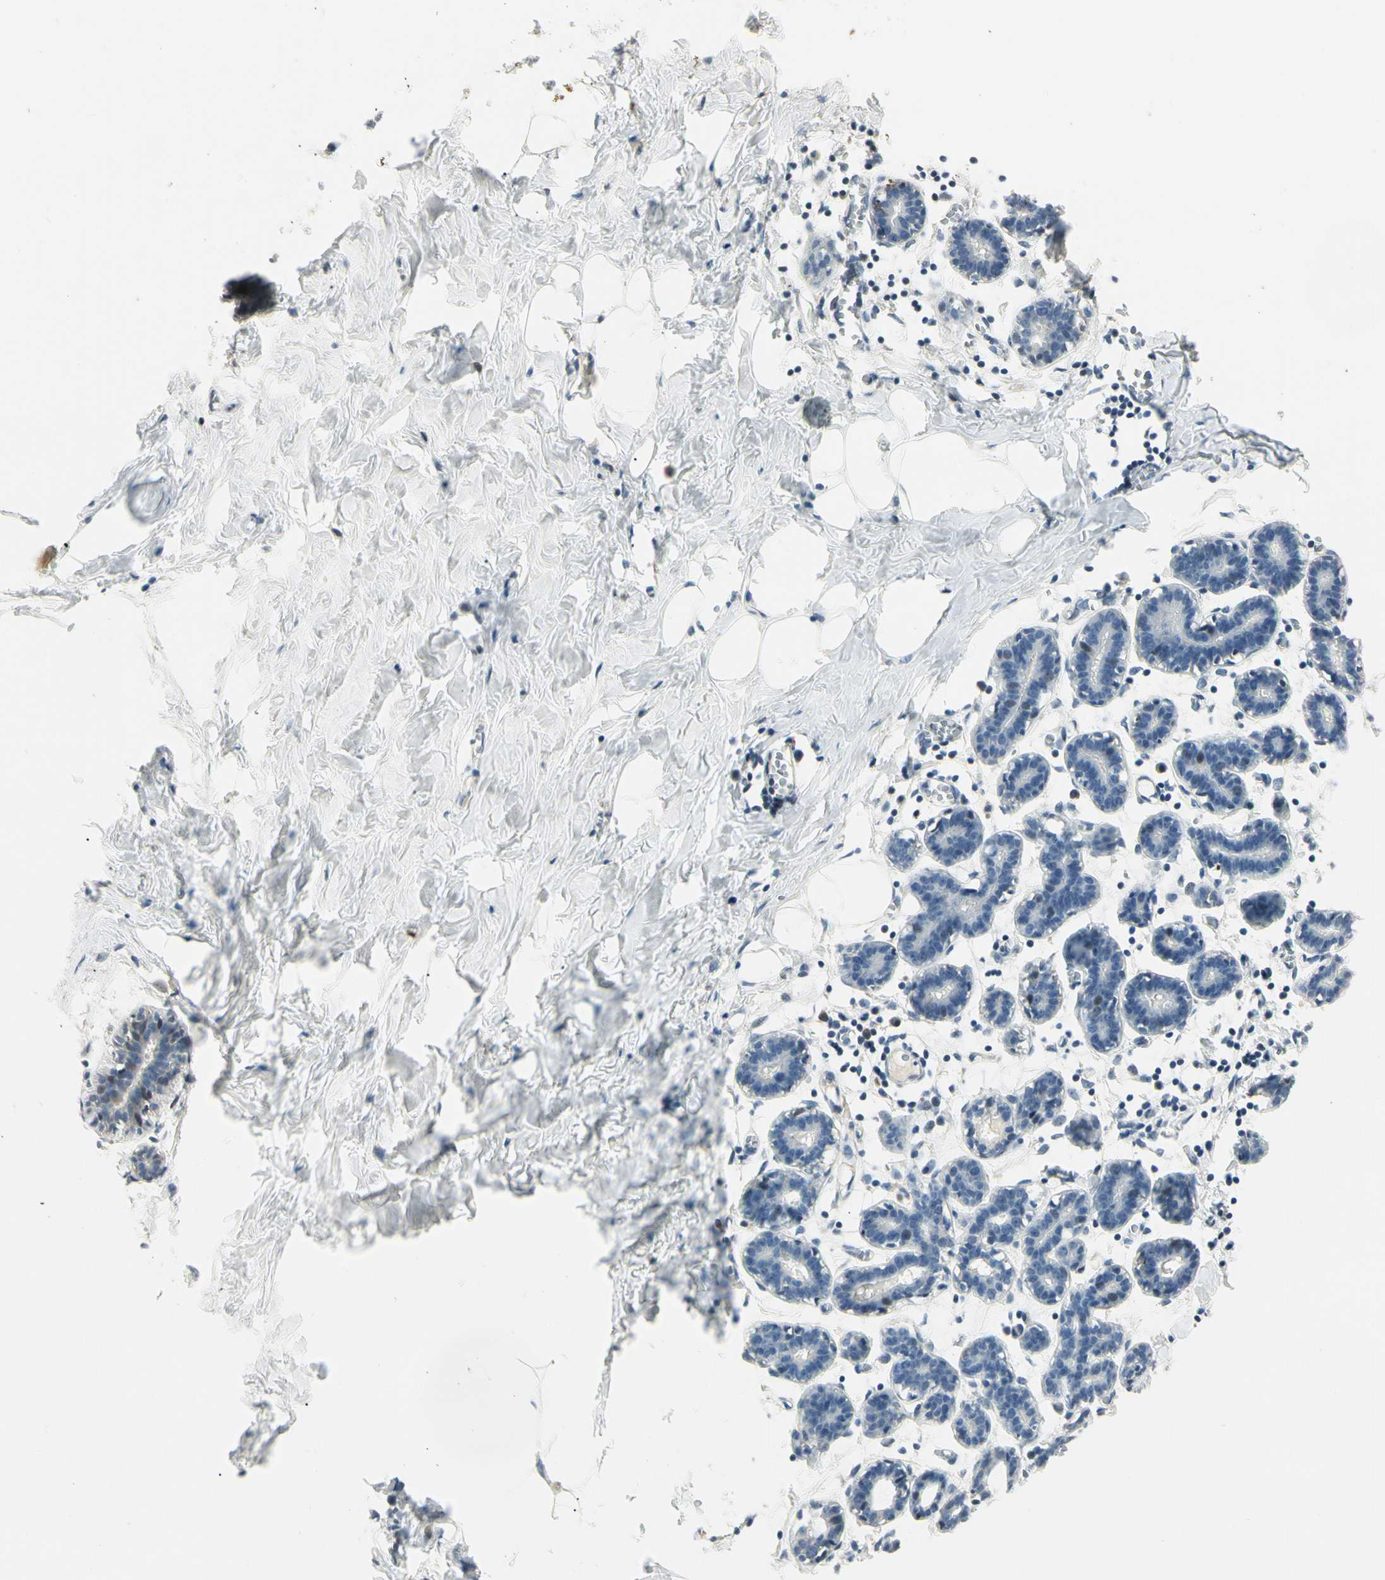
{"staining": {"intensity": "negative", "quantity": "none", "location": "none"}, "tissue": "breast", "cell_type": "Adipocytes", "image_type": "normal", "snomed": [{"axis": "morphology", "description": "Normal tissue, NOS"}, {"axis": "topography", "description": "Breast"}], "caption": "Benign breast was stained to show a protein in brown. There is no significant positivity in adipocytes. The staining was performed using DAB to visualize the protein expression in brown, while the nuclei were stained in blue with hematoxylin (Magnification: 20x).", "gene": "FNDC3B", "patient": {"sex": "female", "age": 27}}